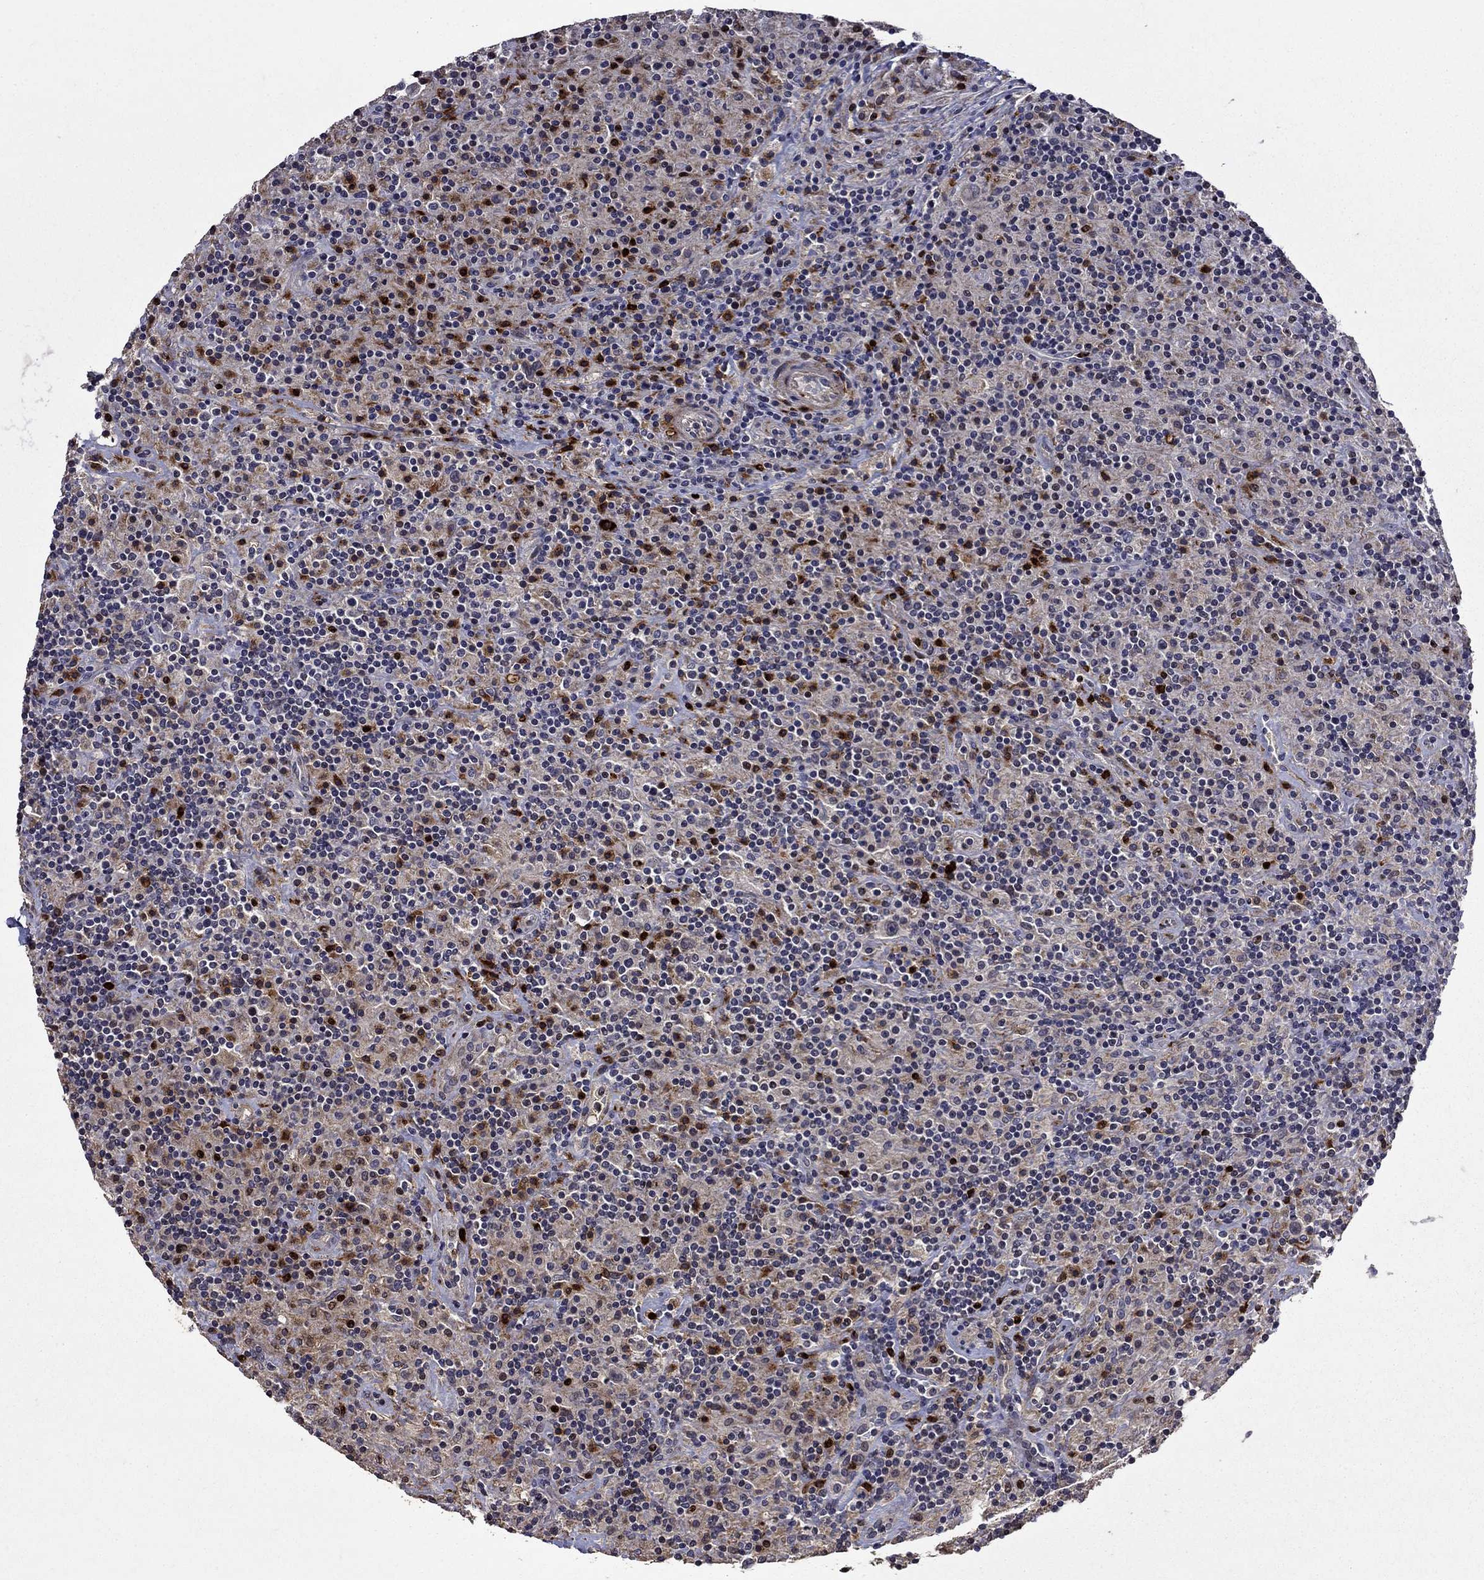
{"staining": {"intensity": "negative", "quantity": "none", "location": "none"}, "tissue": "lymphoma", "cell_type": "Tumor cells", "image_type": "cancer", "snomed": [{"axis": "morphology", "description": "Hodgkin's disease, NOS"}, {"axis": "topography", "description": "Lymph node"}], "caption": "Tumor cells are negative for protein expression in human lymphoma. (DAB (3,3'-diaminobenzidine) immunohistochemistry visualized using brightfield microscopy, high magnification).", "gene": "SATB1", "patient": {"sex": "male", "age": 70}}